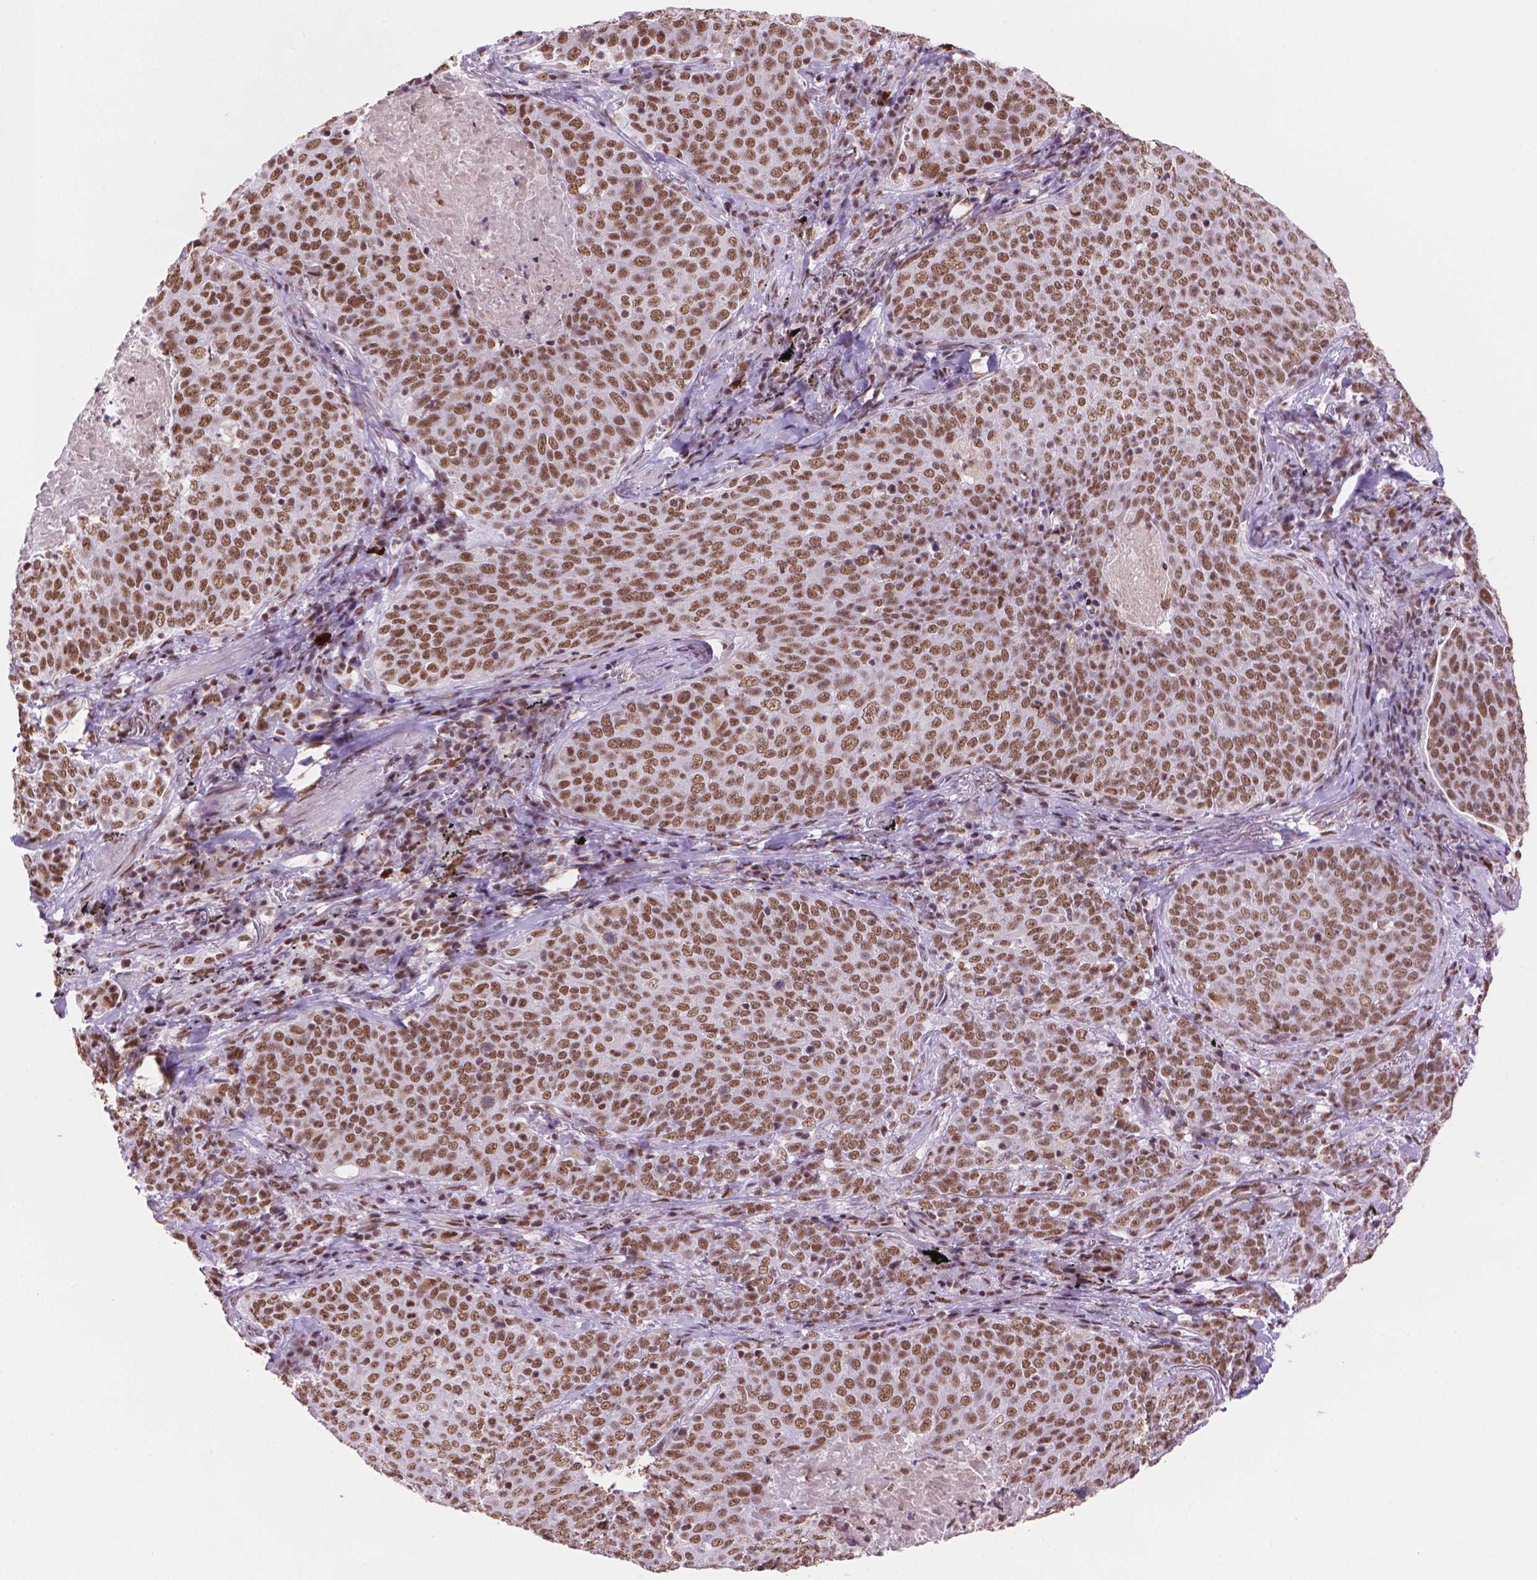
{"staining": {"intensity": "moderate", "quantity": ">75%", "location": "nuclear"}, "tissue": "lung cancer", "cell_type": "Tumor cells", "image_type": "cancer", "snomed": [{"axis": "morphology", "description": "Squamous cell carcinoma, NOS"}, {"axis": "topography", "description": "Lung"}], "caption": "Lung cancer (squamous cell carcinoma) stained for a protein (brown) shows moderate nuclear positive positivity in about >75% of tumor cells.", "gene": "RPA4", "patient": {"sex": "male", "age": 82}}